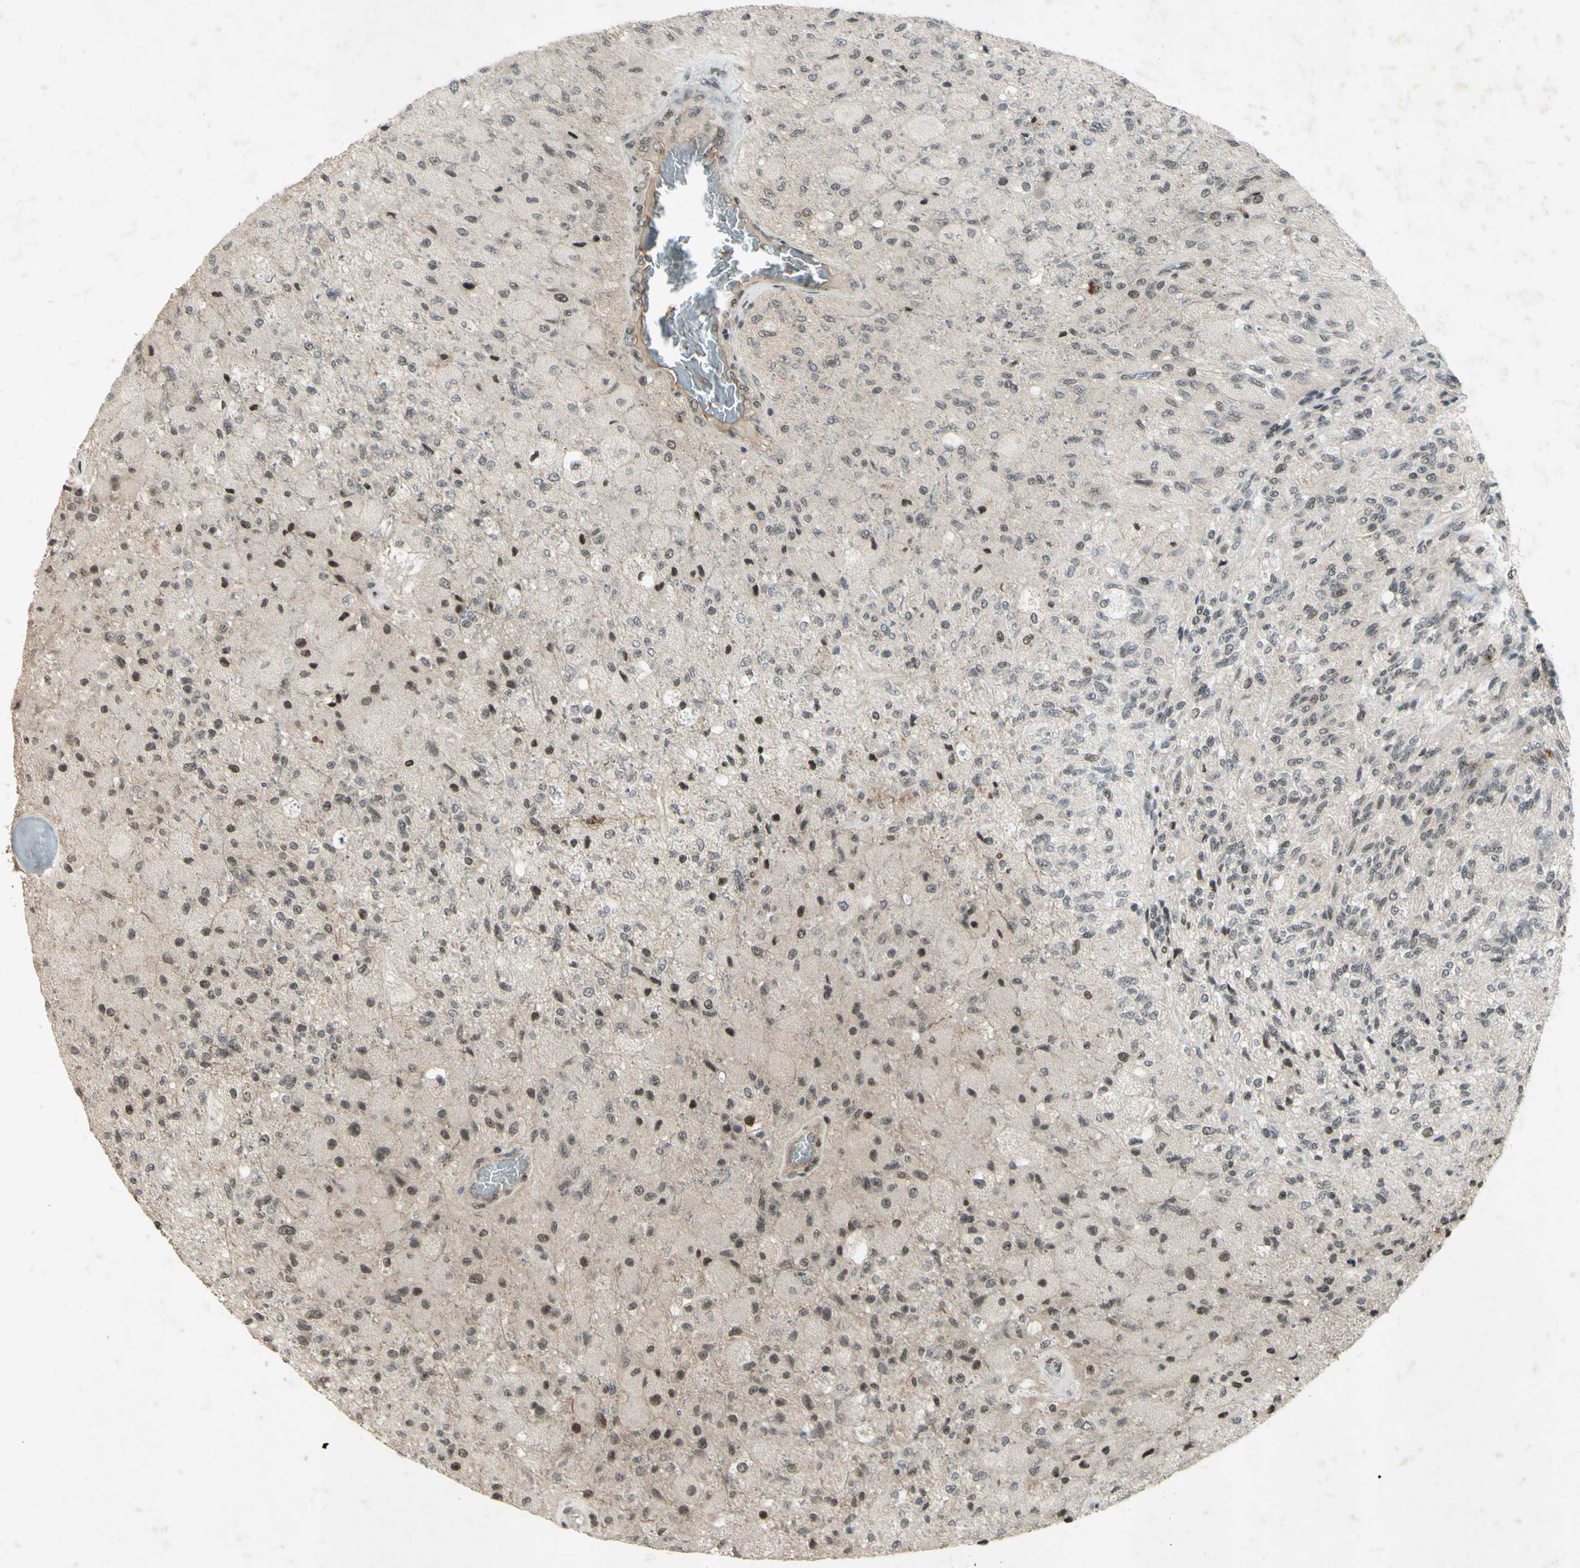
{"staining": {"intensity": "moderate", "quantity": "<25%", "location": "nuclear"}, "tissue": "glioma", "cell_type": "Tumor cells", "image_type": "cancer", "snomed": [{"axis": "morphology", "description": "Normal tissue, NOS"}, {"axis": "morphology", "description": "Glioma, malignant, High grade"}, {"axis": "topography", "description": "Cerebral cortex"}], "caption": "Tumor cells reveal moderate nuclear staining in about <25% of cells in malignant glioma (high-grade). (DAB IHC, brown staining for protein, blue staining for nuclei).", "gene": "SNW1", "patient": {"sex": "male", "age": 77}}